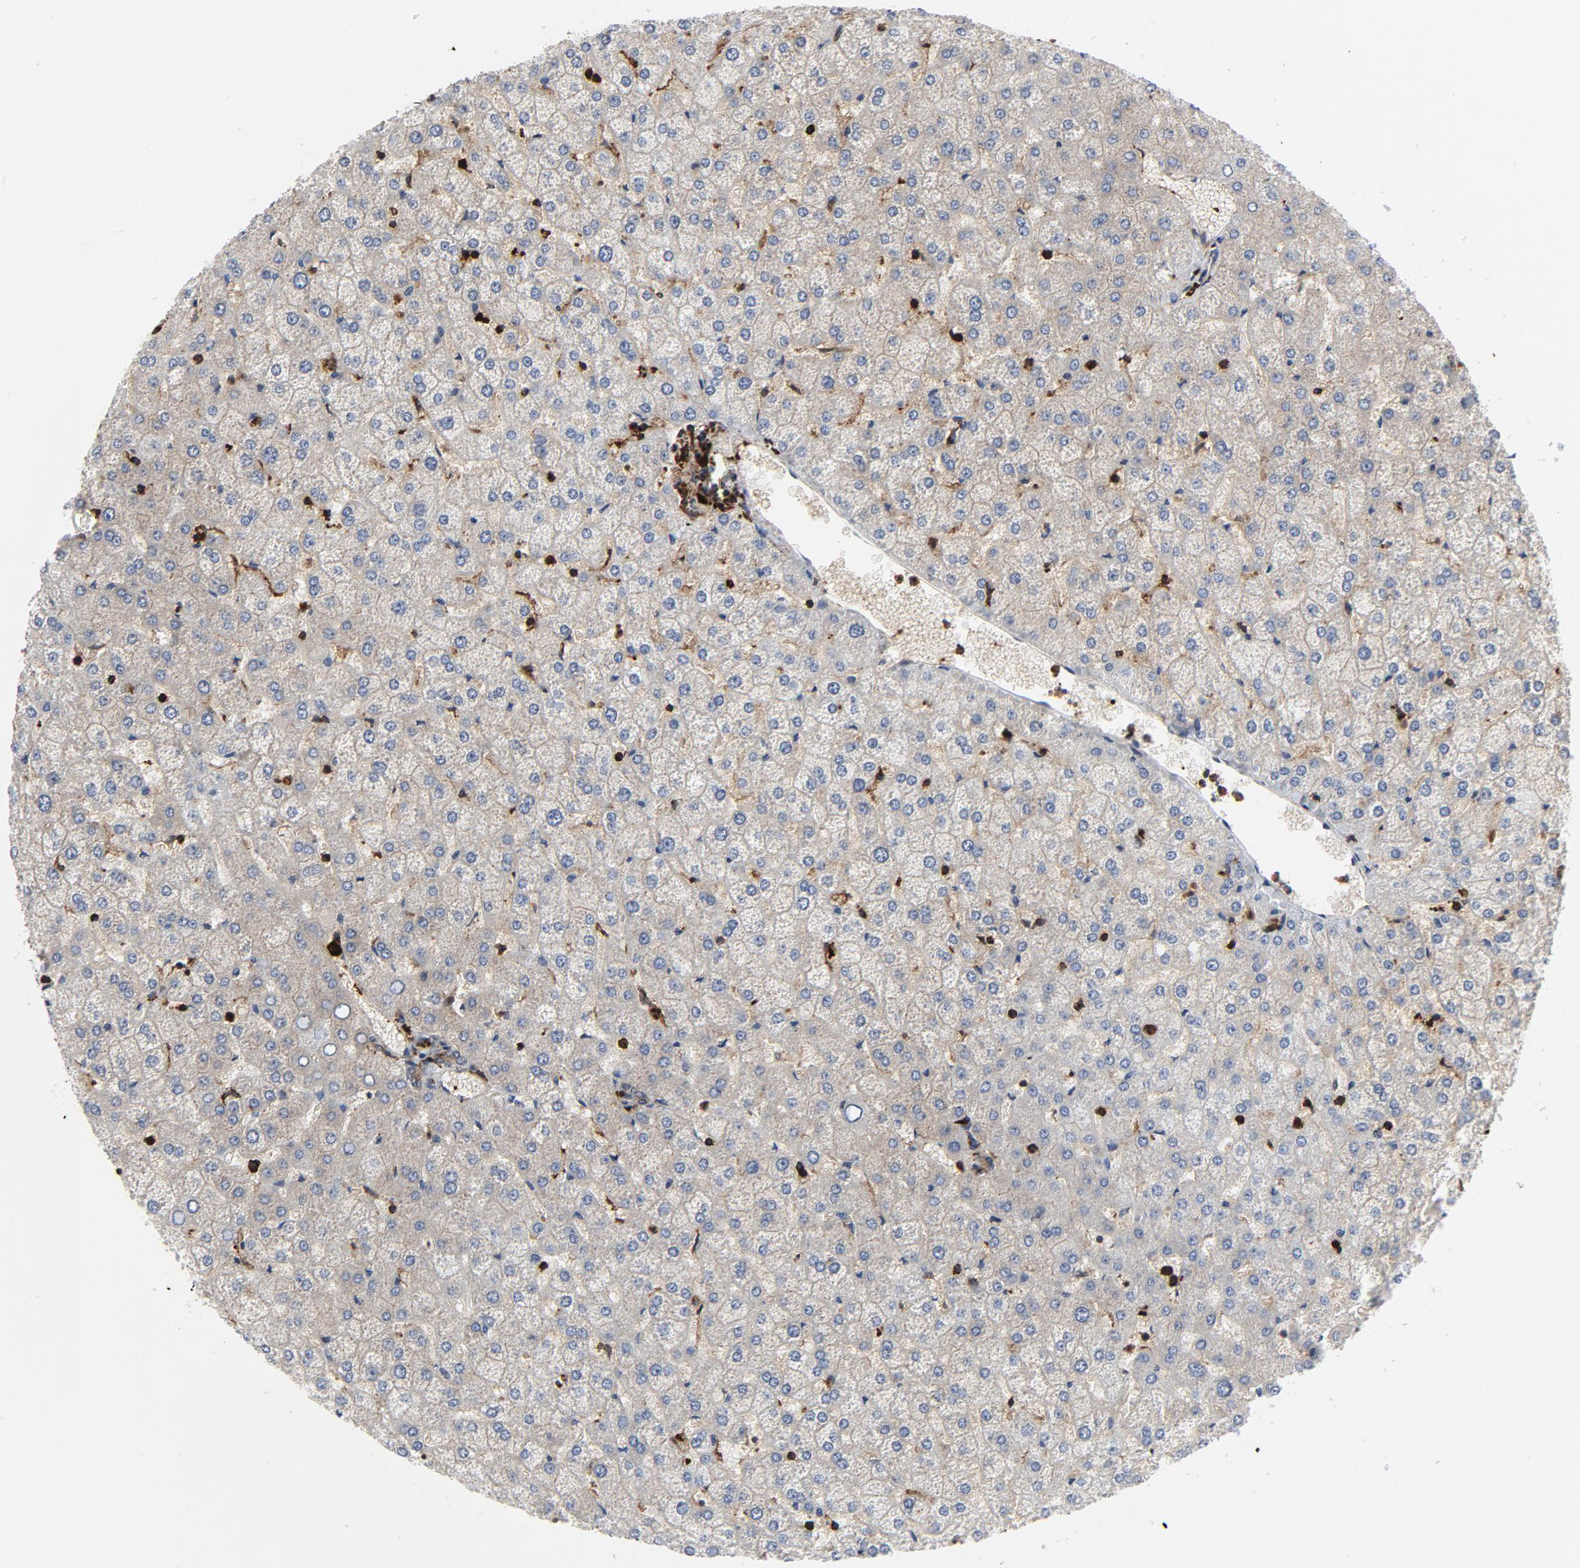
{"staining": {"intensity": "moderate", "quantity": ">75%", "location": "cytoplasmic/membranous"}, "tissue": "liver", "cell_type": "Cholangiocytes", "image_type": "normal", "snomed": [{"axis": "morphology", "description": "Normal tissue, NOS"}, {"axis": "topography", "description": "Liver"}], "caption": "Immunohistochemistry (IHC) photomicrograph of normal liver stained for a protein (brown), which displays medium levels of moderate cytoplasmic/membranous positivity in approximately >75% of cholangiocytes.", "gene": "YES1", "patient": {"sex": "female", "age": 32}}